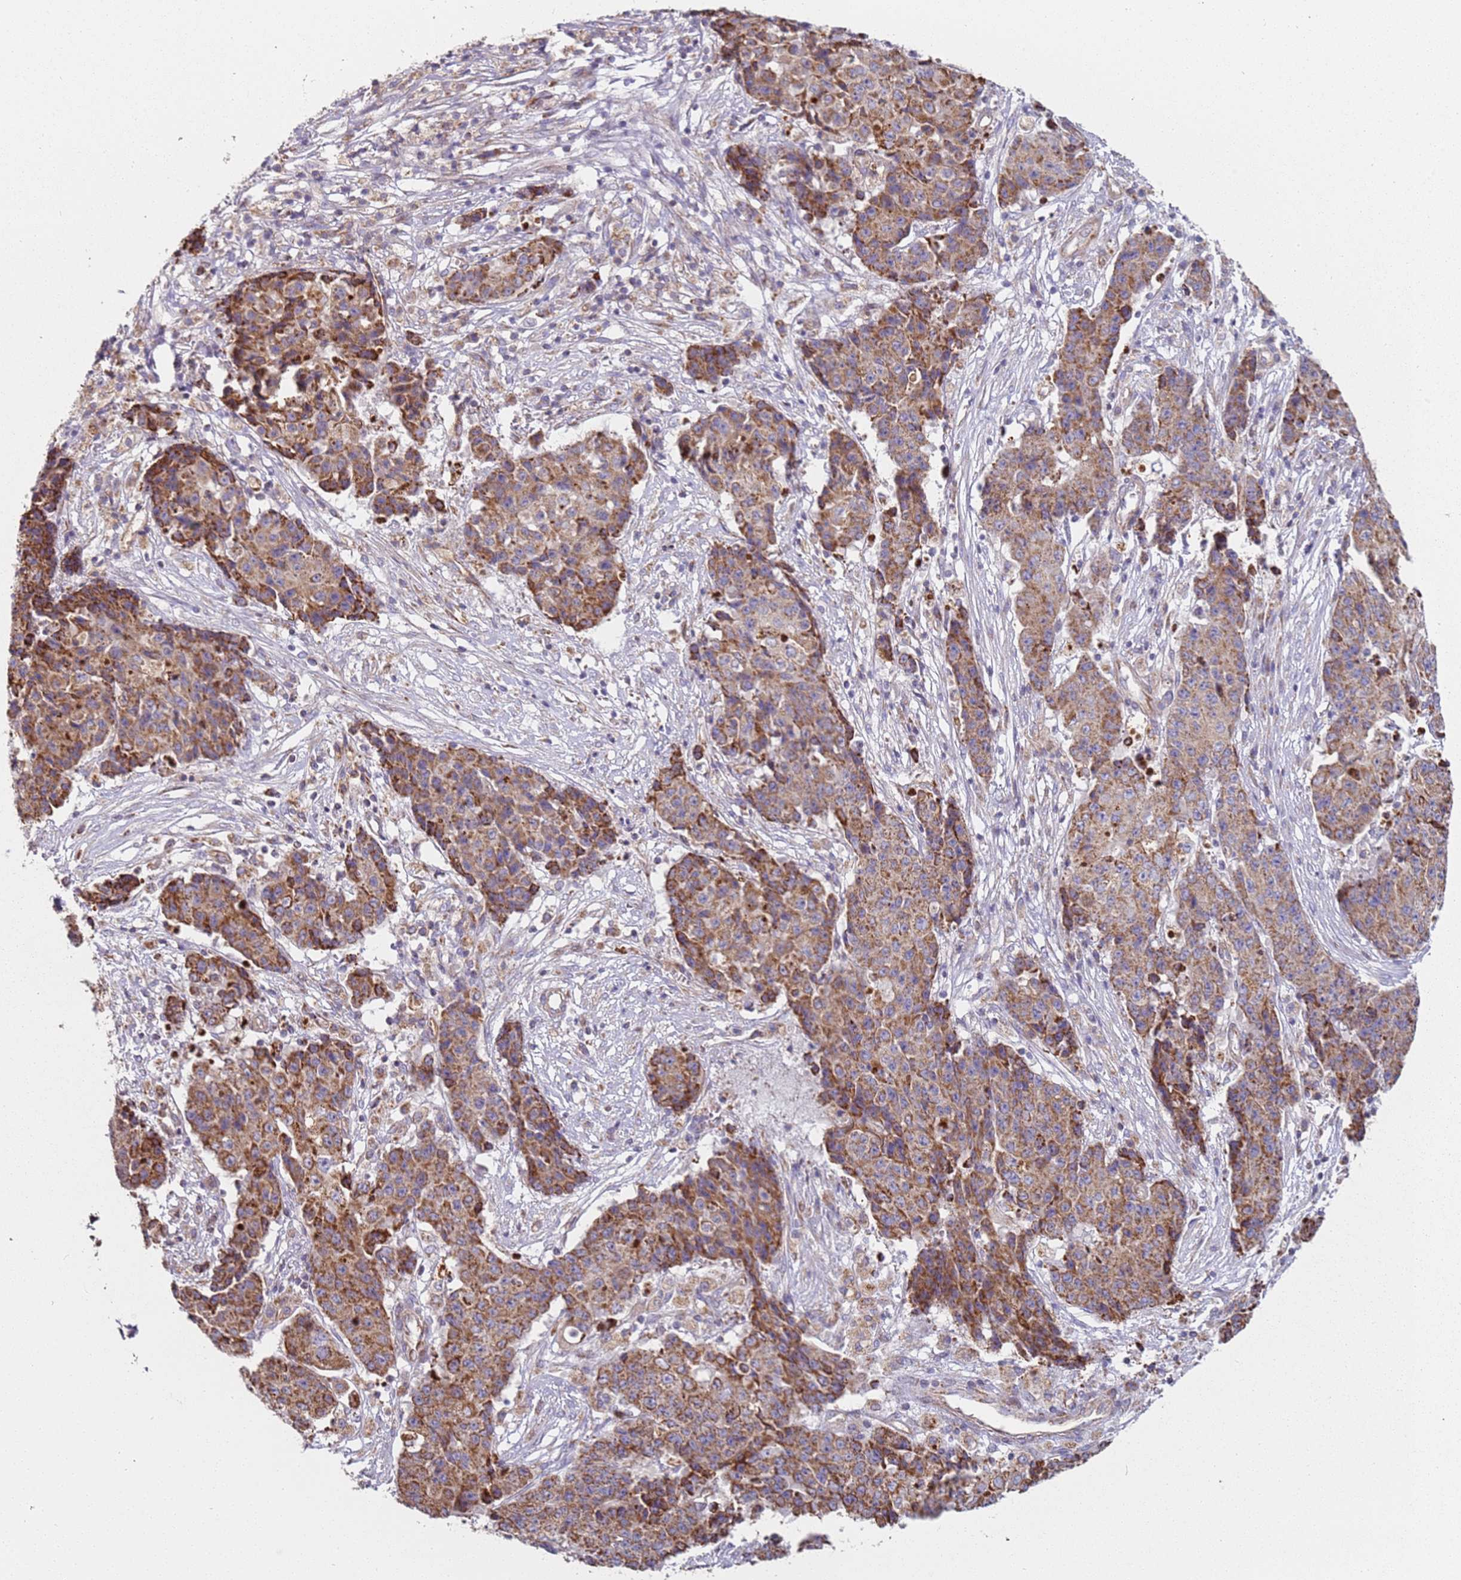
{"staining": {"intensity": "moderate", "quantity": ">75%", "location": "cytoplasmic/membranous"}, "tissue": "ovarian cancer", "cell_type": "Tumor cells", "image_type": "cancer", "snomed": [{"axis": "morphology", "description": "Carcinoma, endometroid"}, {"axis": "topography", "description": "Ovary"}], "caption": "Immunohistochemistry (IHC) staining of ovarian endometroid carcinoma, which shows medium levels of moderate cytoplasmic/membranous staining in approximately >75% of tumor cells indicating moderate cytoplasmic/membranous protein staining. The staining was performed using DAB (3,3'-diaminobenzidine) (brown) for protein detection and nuclei were counterstained in hematoxylin (blue).", "gene": "ALS2", "patient": {"sex": "female", "age": 42}}